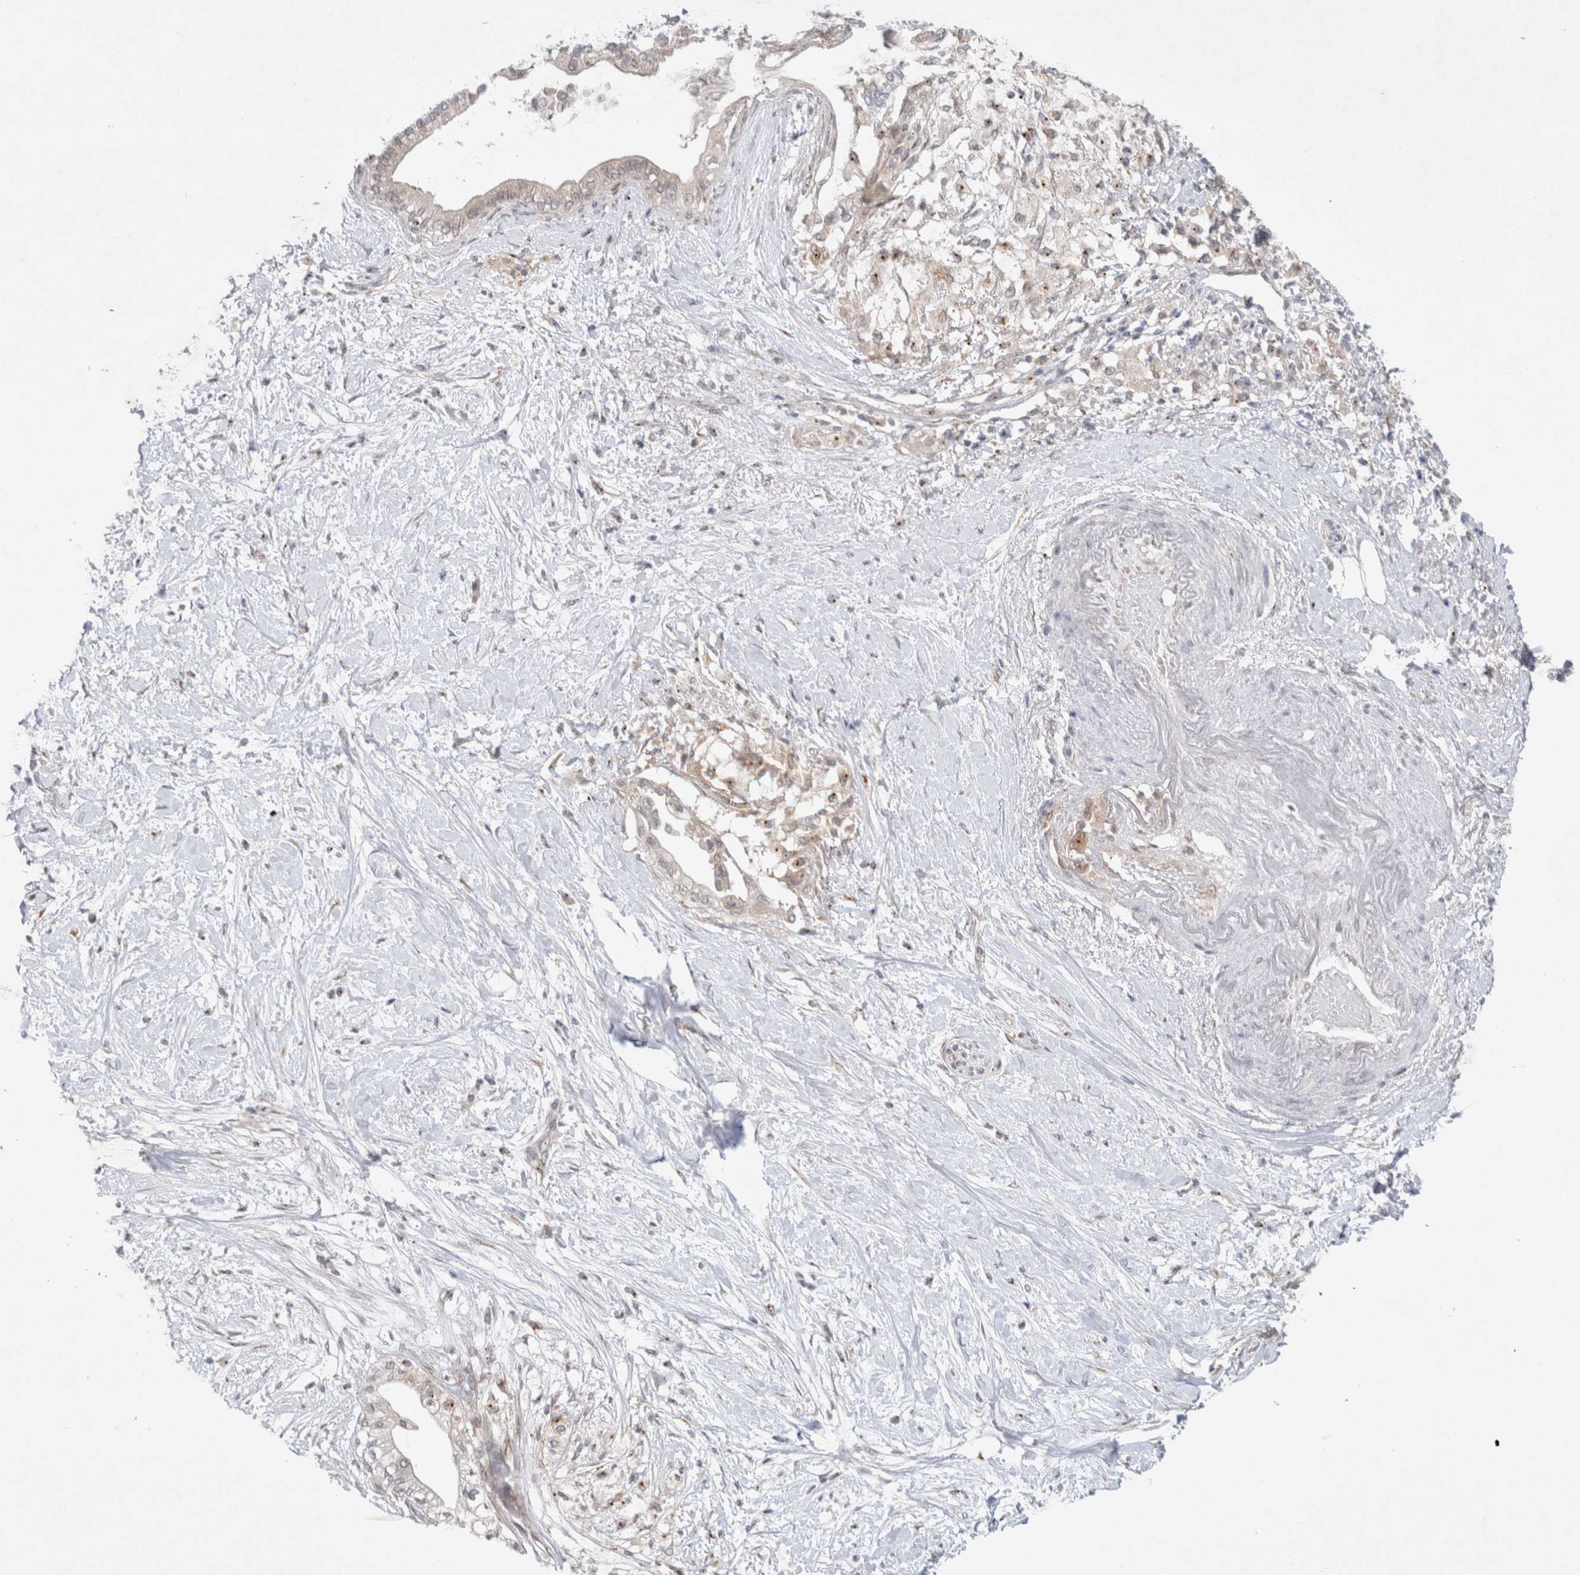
{"staining": {"intensity": "weak", "quantity": "<25%", "location": "cytoplasmic/membranous"}, "tissue": "pancreatic cancer", "cell_type": "Tumor cells", "image_type": "cancer", "snomed": [{"axis": "morphology", "description": "Normal tissue, NOS"}, {"axis": "morphology", "description": "Adenocarcinoma, NOS"}, {"axis": "topography", "description": "Pancreas"}, {"axis": "topography", "description": "Duodenum"}], "caption": "High magnification brightfield microscopy of adenocarcinoma (pancreatic) stained with DAB (3,3'-diaminobenzidine) (brown) and counterstained with hematoxylin (blue): tumor cells show no significant expression.", "gene": "BICD2", "patient": {"sex": "female", "age": 60}}